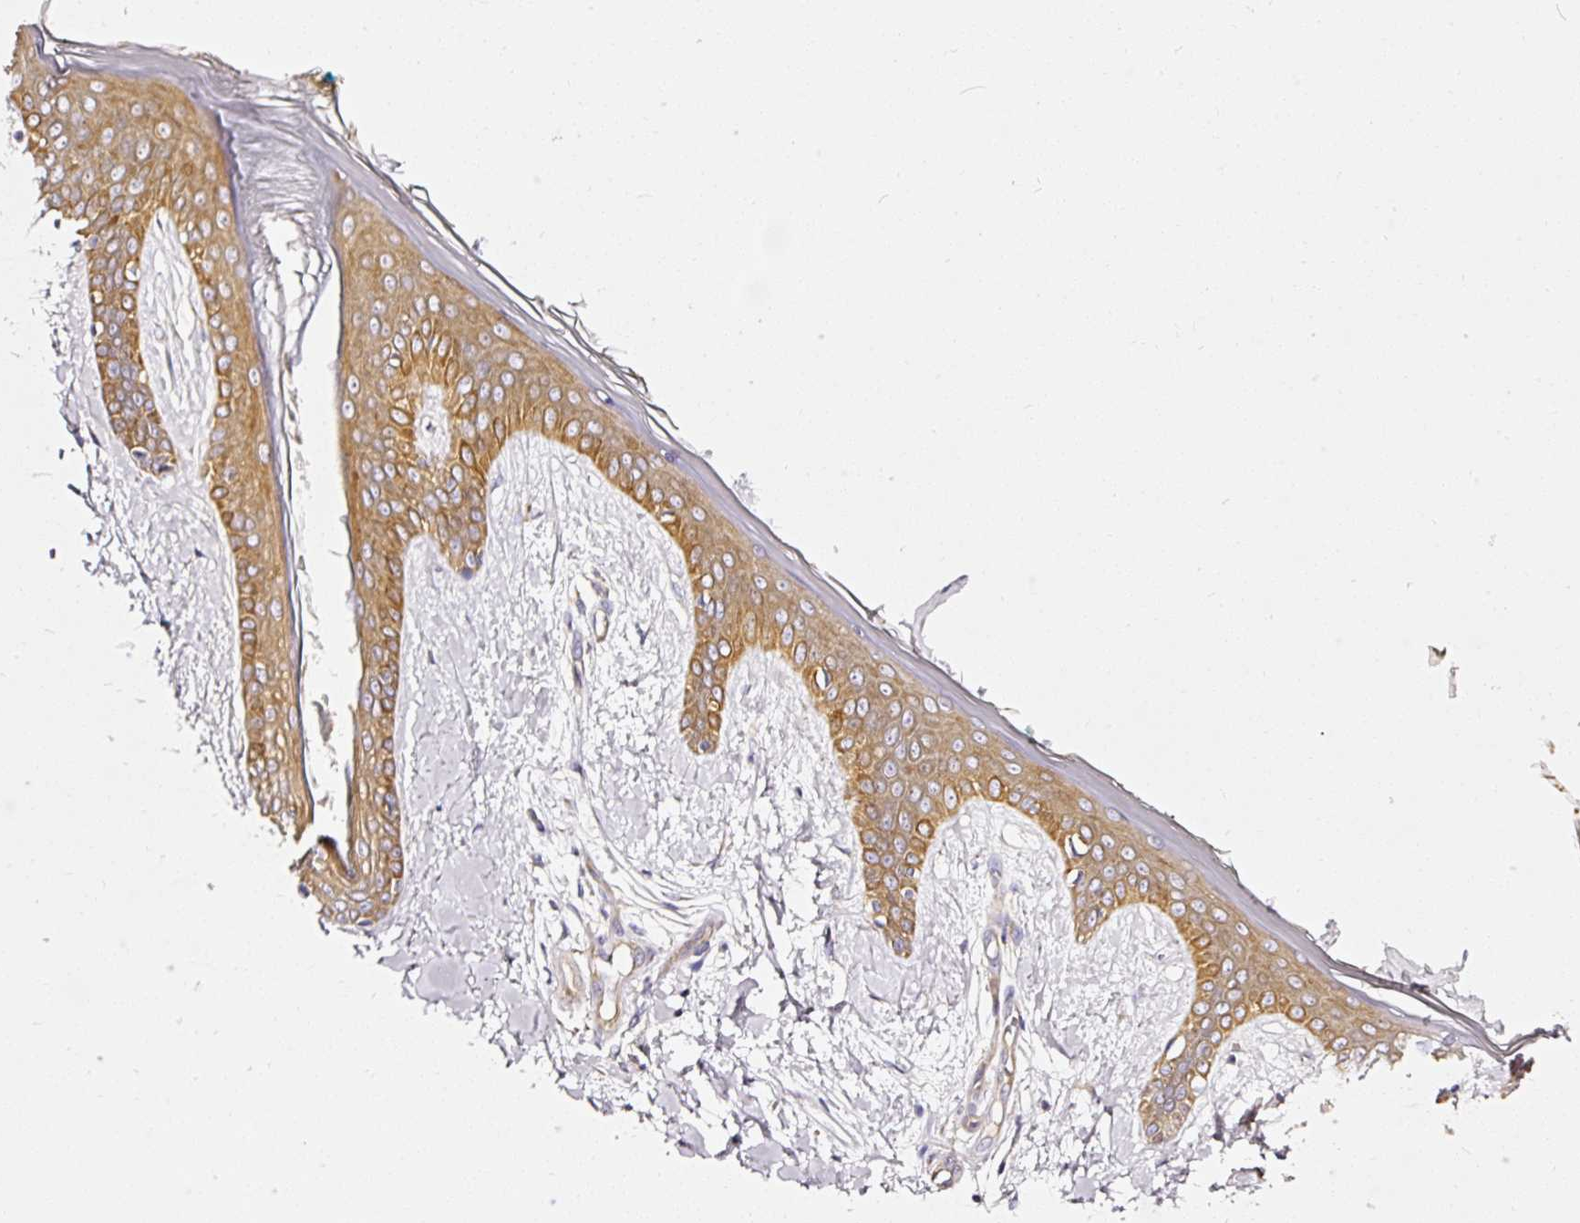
{"staining": {"intensity": "weak", "quantity": "25%-75%", "location": "cytoplasmic/membranous"}, "tissue": "skin", "cell_type": "Fibroblasts", "image_type": "normal", "snomed": [{"axis": "morphology", "description": "Normal tissue, NOS"}, {"axis": "topography", "description": "Skin"}], "caption": "IHC of normal skin demonstrates low levels of weak cytoplasmic/membranous staining in about 25%-75% of fibroblasts. (DAB (3,3'-diaminobenzidine) = brown stain, brightfield microscopy at high magnification).", "gene": "RPL10A", "patient": {"sex": "female", "age": 34}}